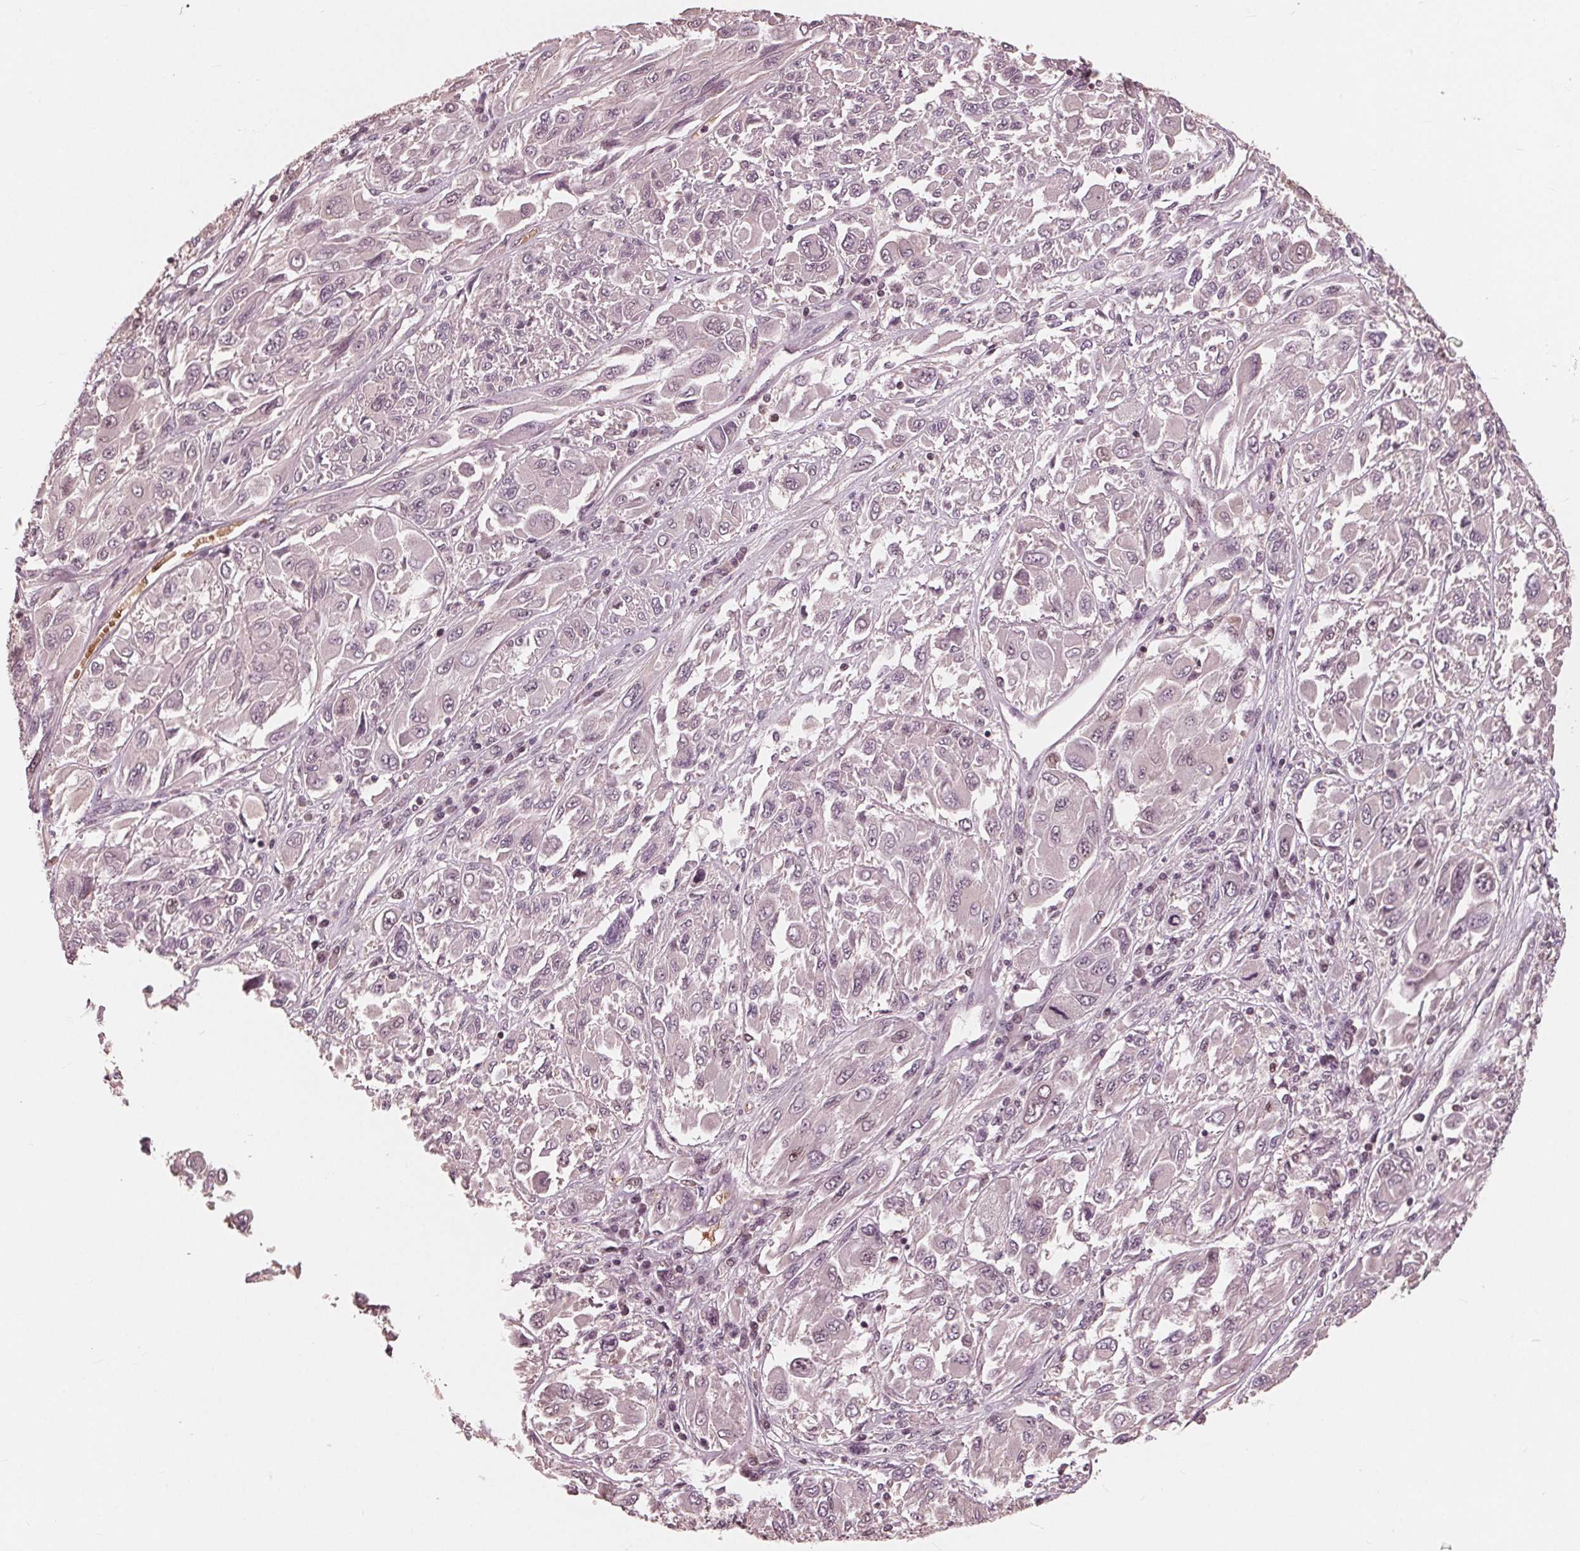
{"staining": {"intensity": "weak", "quantity": "<25%", "location": "nuclear"}, "tissue": "melanoma", "cell_type": "Tumor cells", "image_type": "cancer", "snomed": [{"axis": "morphology", "description": "Malignant melanoma, NOS"}, {"axis": "topography", "description": "Skin"}], "caption": "Human melanoma stained for a protein using immunohistochemistry (IHC) reveals no expression in tumor cells.", "gene": "HIRIP3", "patient": {"sex": "female", "age": 91}}